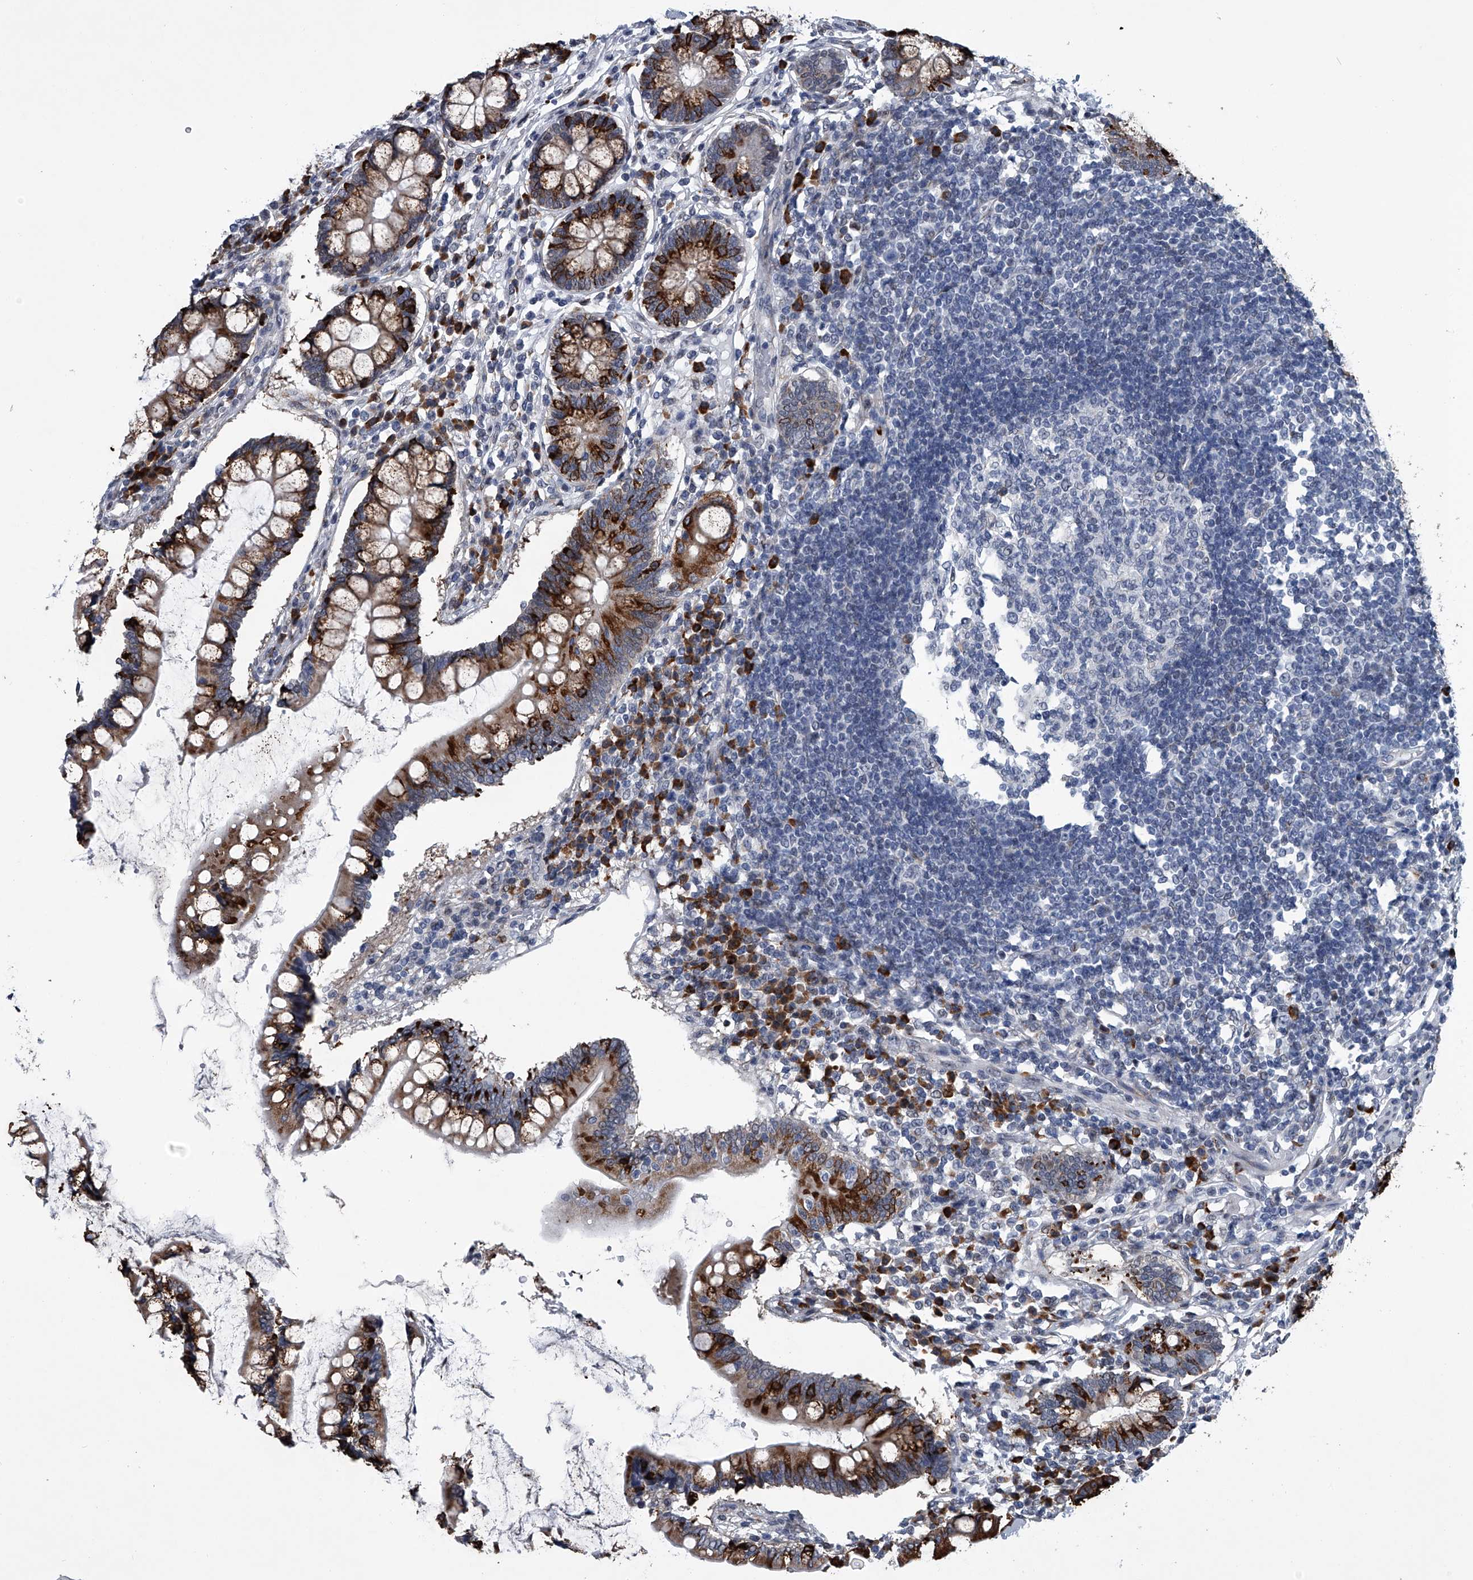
{"staining": {"intensity": "negative", "quantity": "none", "location": "none"}, "tissue": "colon", "cell_type": "Endothelial cells", "image_type": "normal", "snomed": [{"axis": "morphology", "description": "Normal tissue, NOS"}, {"axis": "topography", "description": "Colon"}], "caption": "The photomicrograph exhibits no significant staining in endothelial cells of colon. Brightfield microscopy of IHC stained with DAB (brown) and hematoxylin (blue), captured at high magnification.", "gene": "PPP2R5D", "patient": {"sex": "female", "age": 79}}